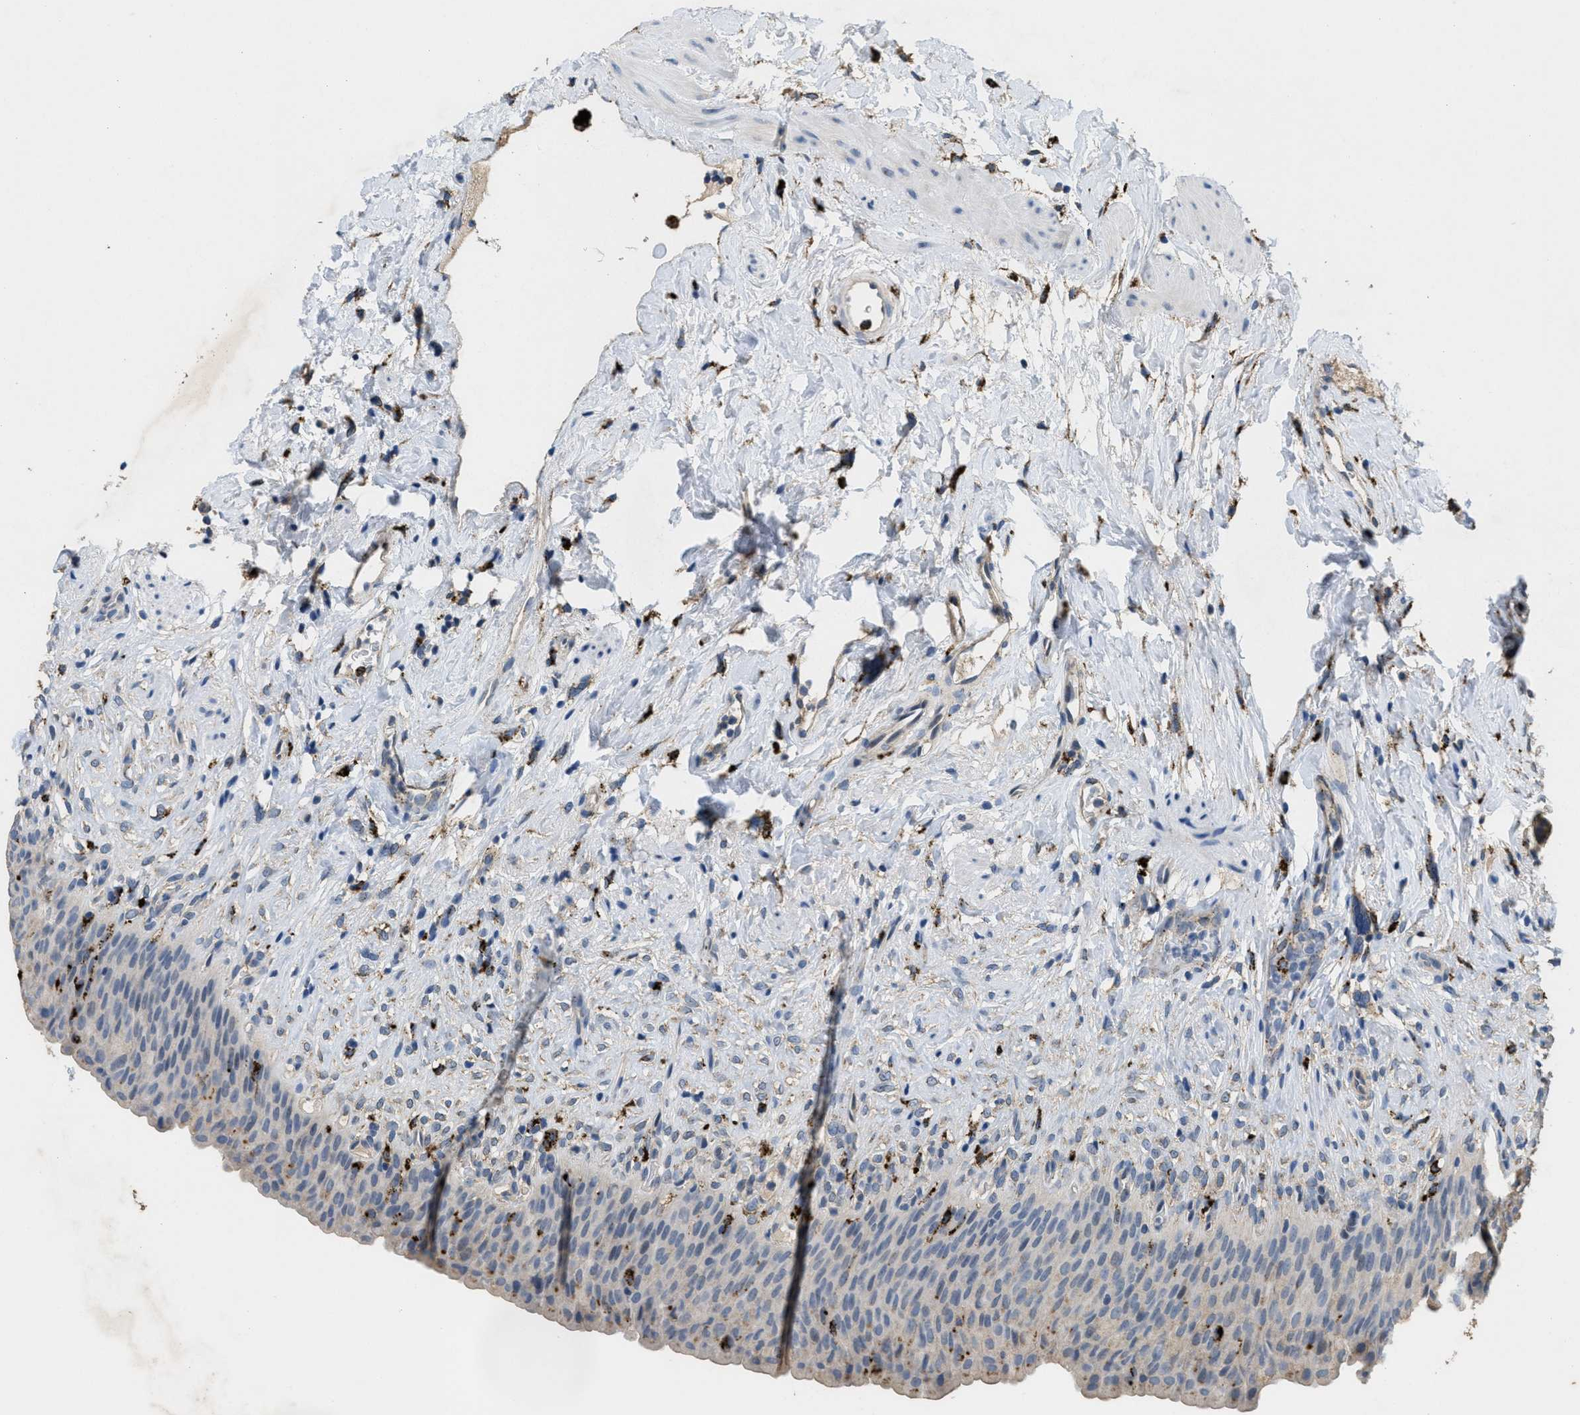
{"staining": {"intensity": "weak", "quantity": ">75%", "location": "cytoplasmic/membranous"}, "tissue": "urinary bladder", "cell_type": "Urothelial cells", "image_type": "normal", "snomed": [{"axis": "morphology", "description": "Normal tissue, NOS"}, {"axis": "topography", "description": "Urinary bladder"}], "caption": "Protein staining of benign urinary bladder displays weak cytoplasmic/membranous positivity in about >75% of urothelial cells. Immunohistochemistry stains the protein of interest in brown and the nuclei are stained blue.", "gene": "BMPR2", "patient": {"sex": "female", "age": 79}}